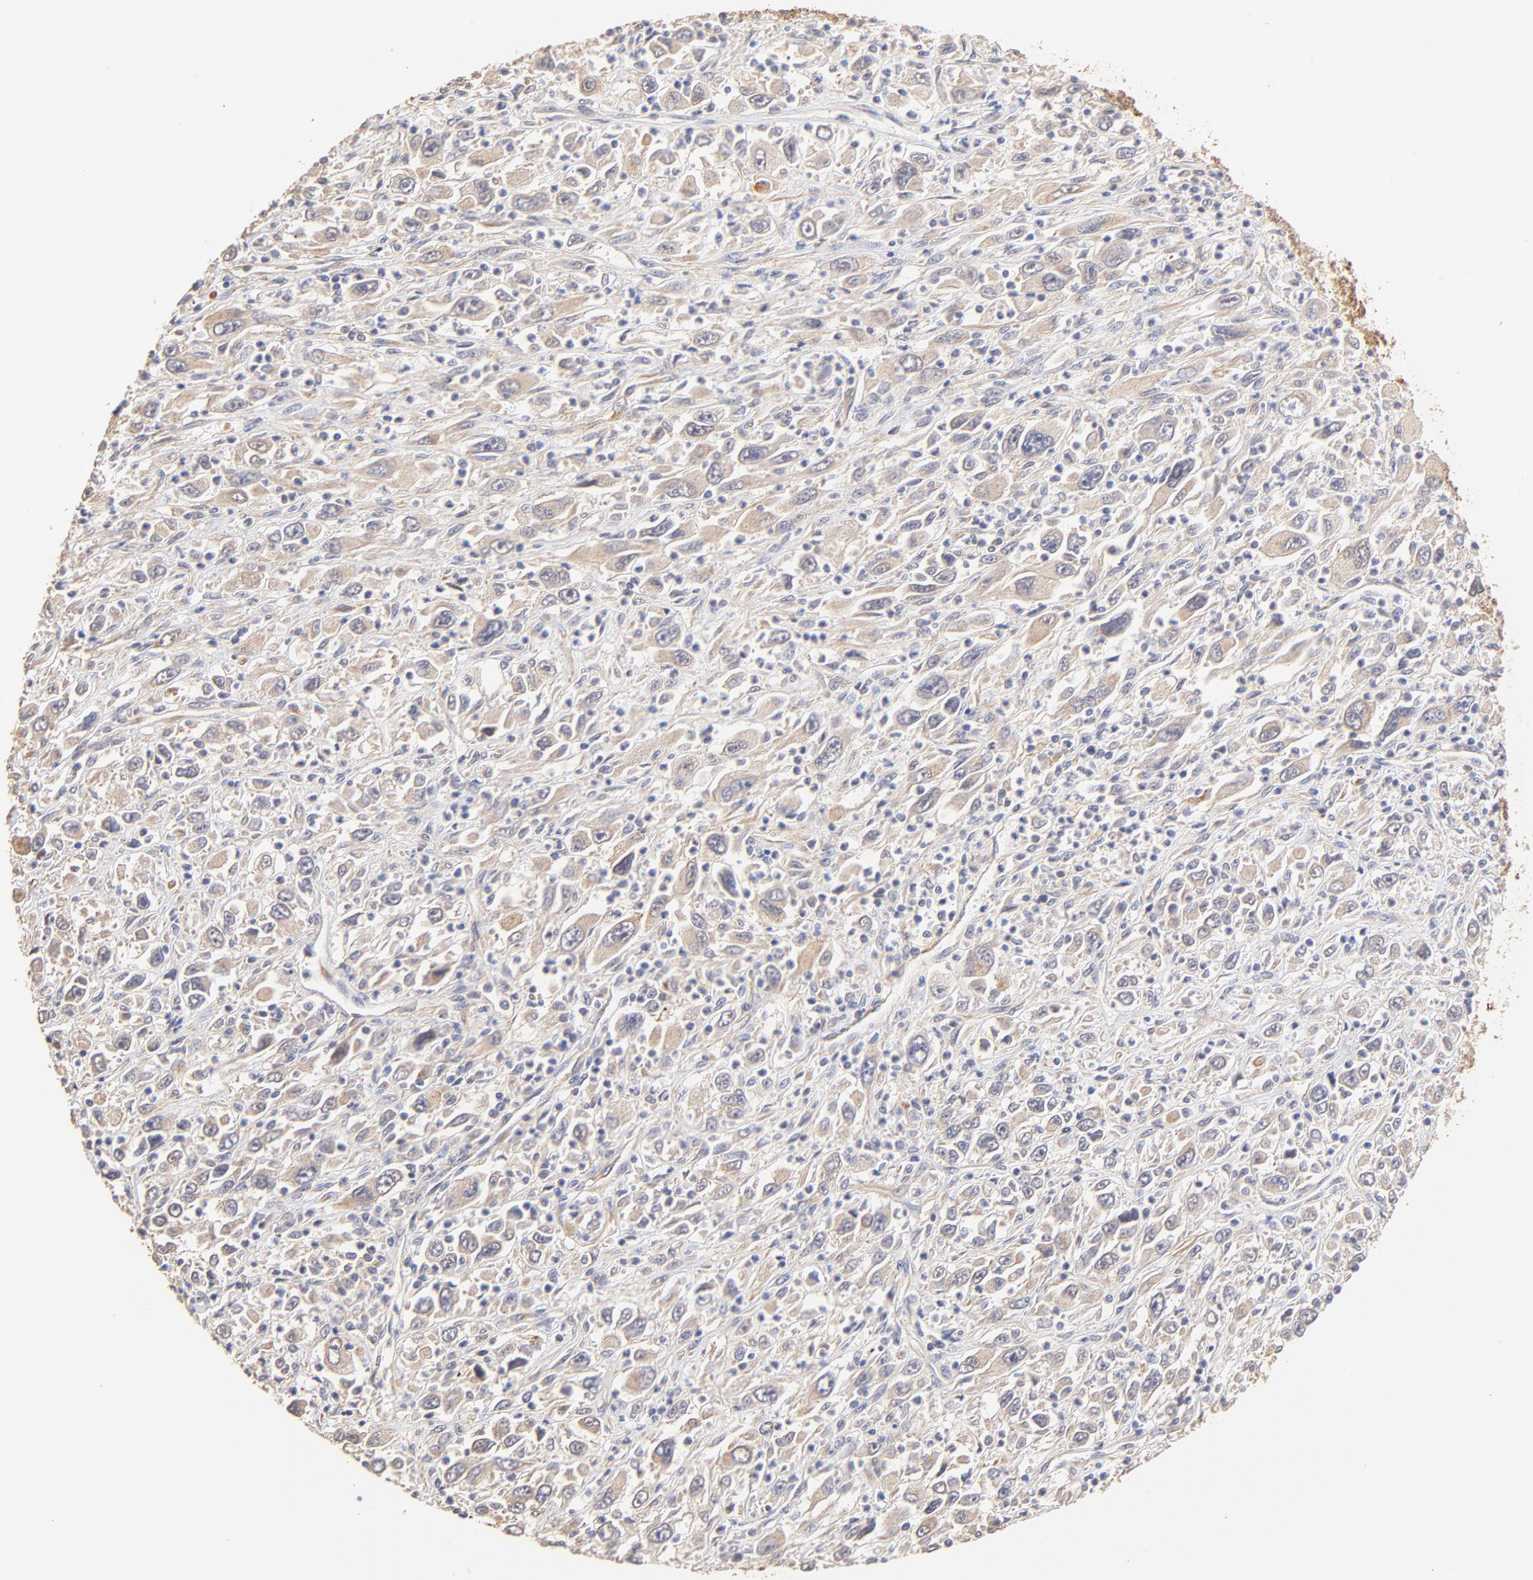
{"staining": {"intensity": "weak", "quantity": ">75%", "location": "cytoplasmic/membranous"}, "tissue": "melanoma", "cell_type": "Tumor cells", "image_type": "cancer", "snomed": [{"axis": "morphology", "description": "Malignant melanoma, Metastatic site"}, {"axis": "topography", "description": "Skin"}], "caption": "DAB immunohistochemical staining of human melanoma shows weak cytoplasmic/membranous protein staining in approximately >75% of tumor cells. The protein is stained brown, and the nuclei are stained in blue (DAB IHC with brightfield microscopy, high magnification).", "gene": "TNFAIP3", "patient": {"sex": "female", "age": 56}}